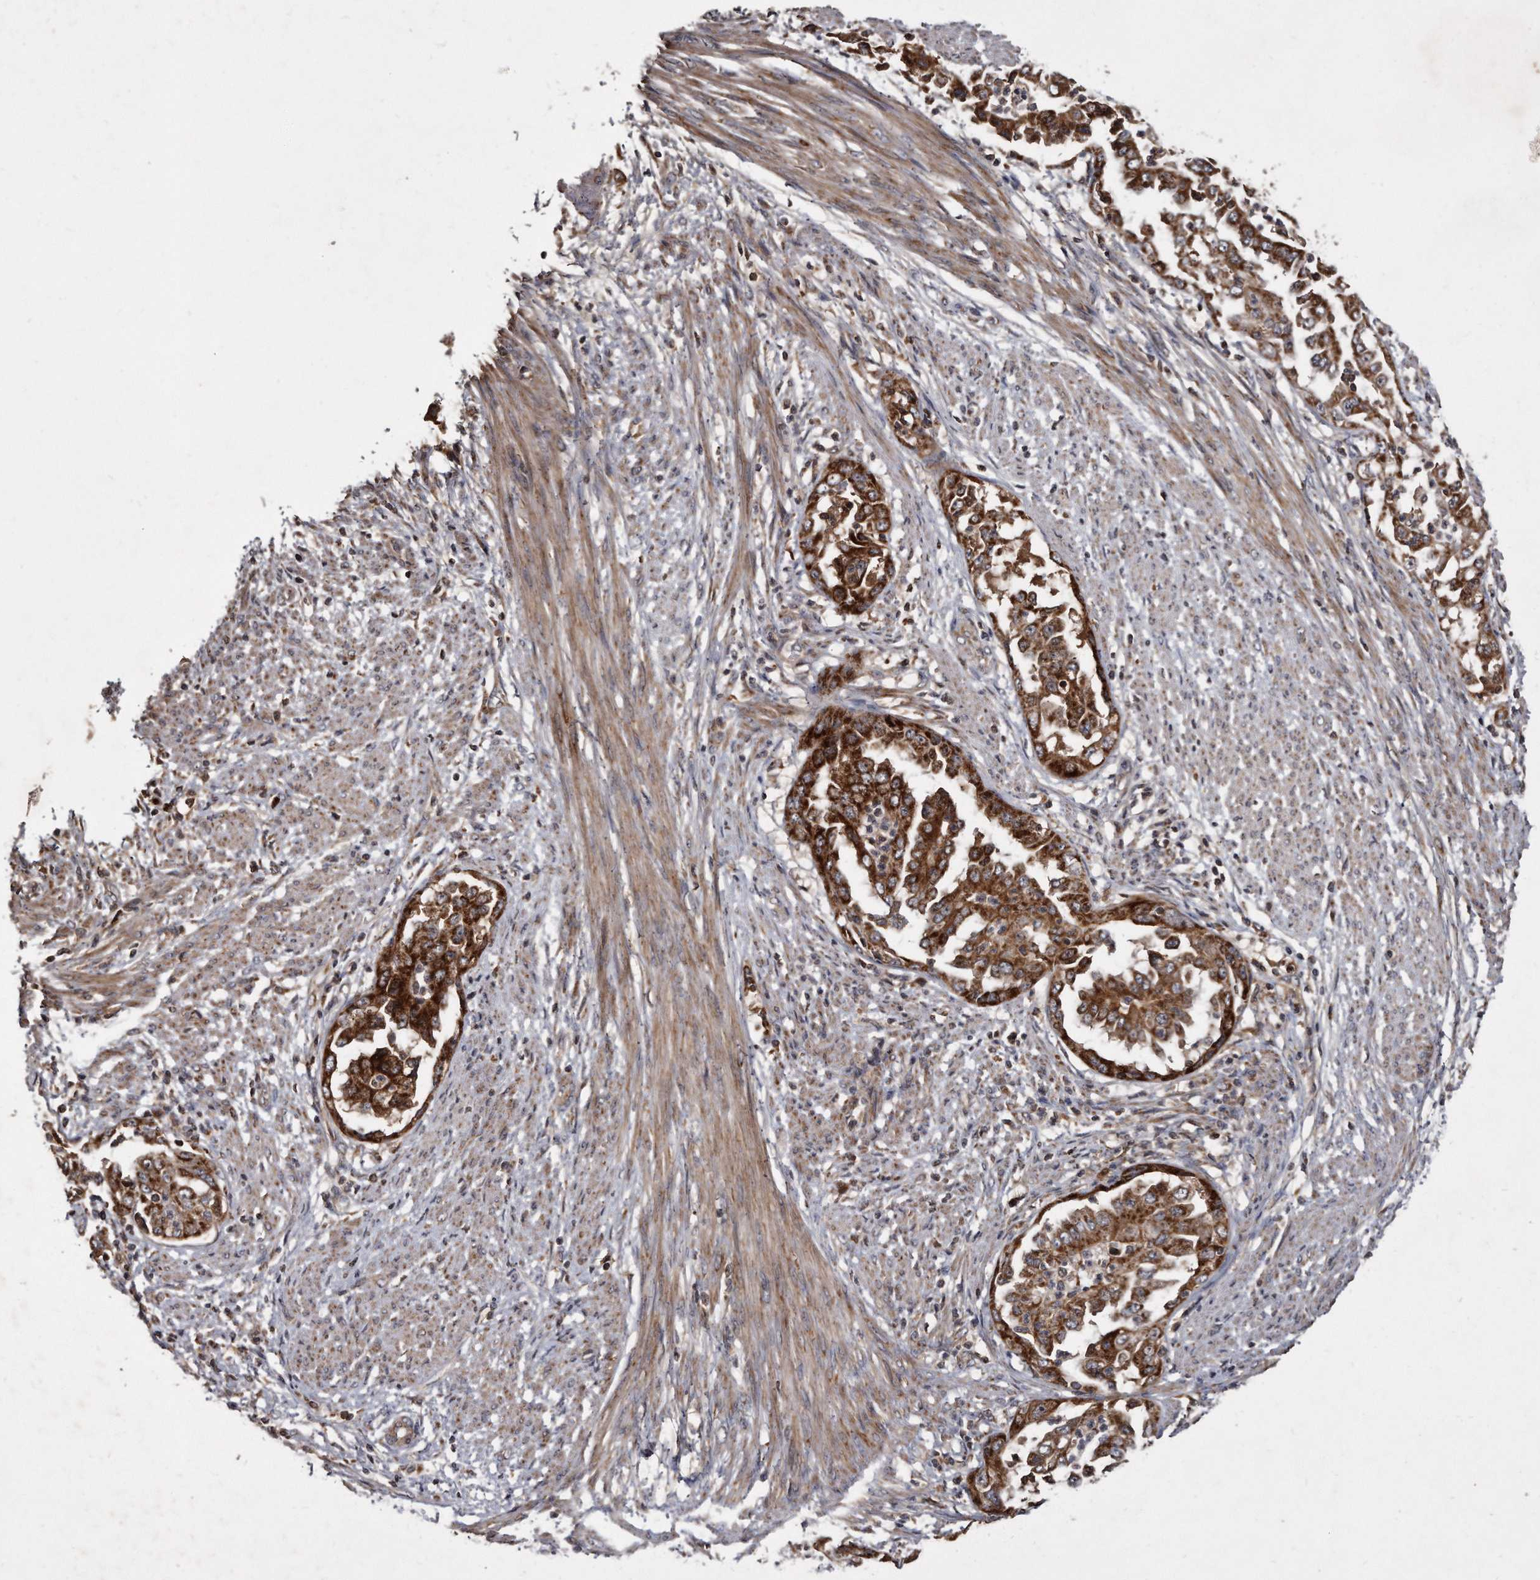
{"staining": {"intensity": "strong", "quantity": ">75%", "location": "cytoplasmic/membranous"}, "tissue": "endometrial cancer", "cell_type": "Tumor cells", "image_type": "cancer", "snomed": [{"axis": "morphology", "description": "Adenocarcinoma, NOS"}, {"axis": "topography", "description": "Endometrium"}], "caption": "Protein expression analysis of endometrial cancer (adenocarcinoma) reveals strong cytoplasmic/membranous staining in approximately >75% of tumor cells. Nuclei are stained in blue.", "gene": "FAM136A", "patient": {"sex": "female", "age": 85}}